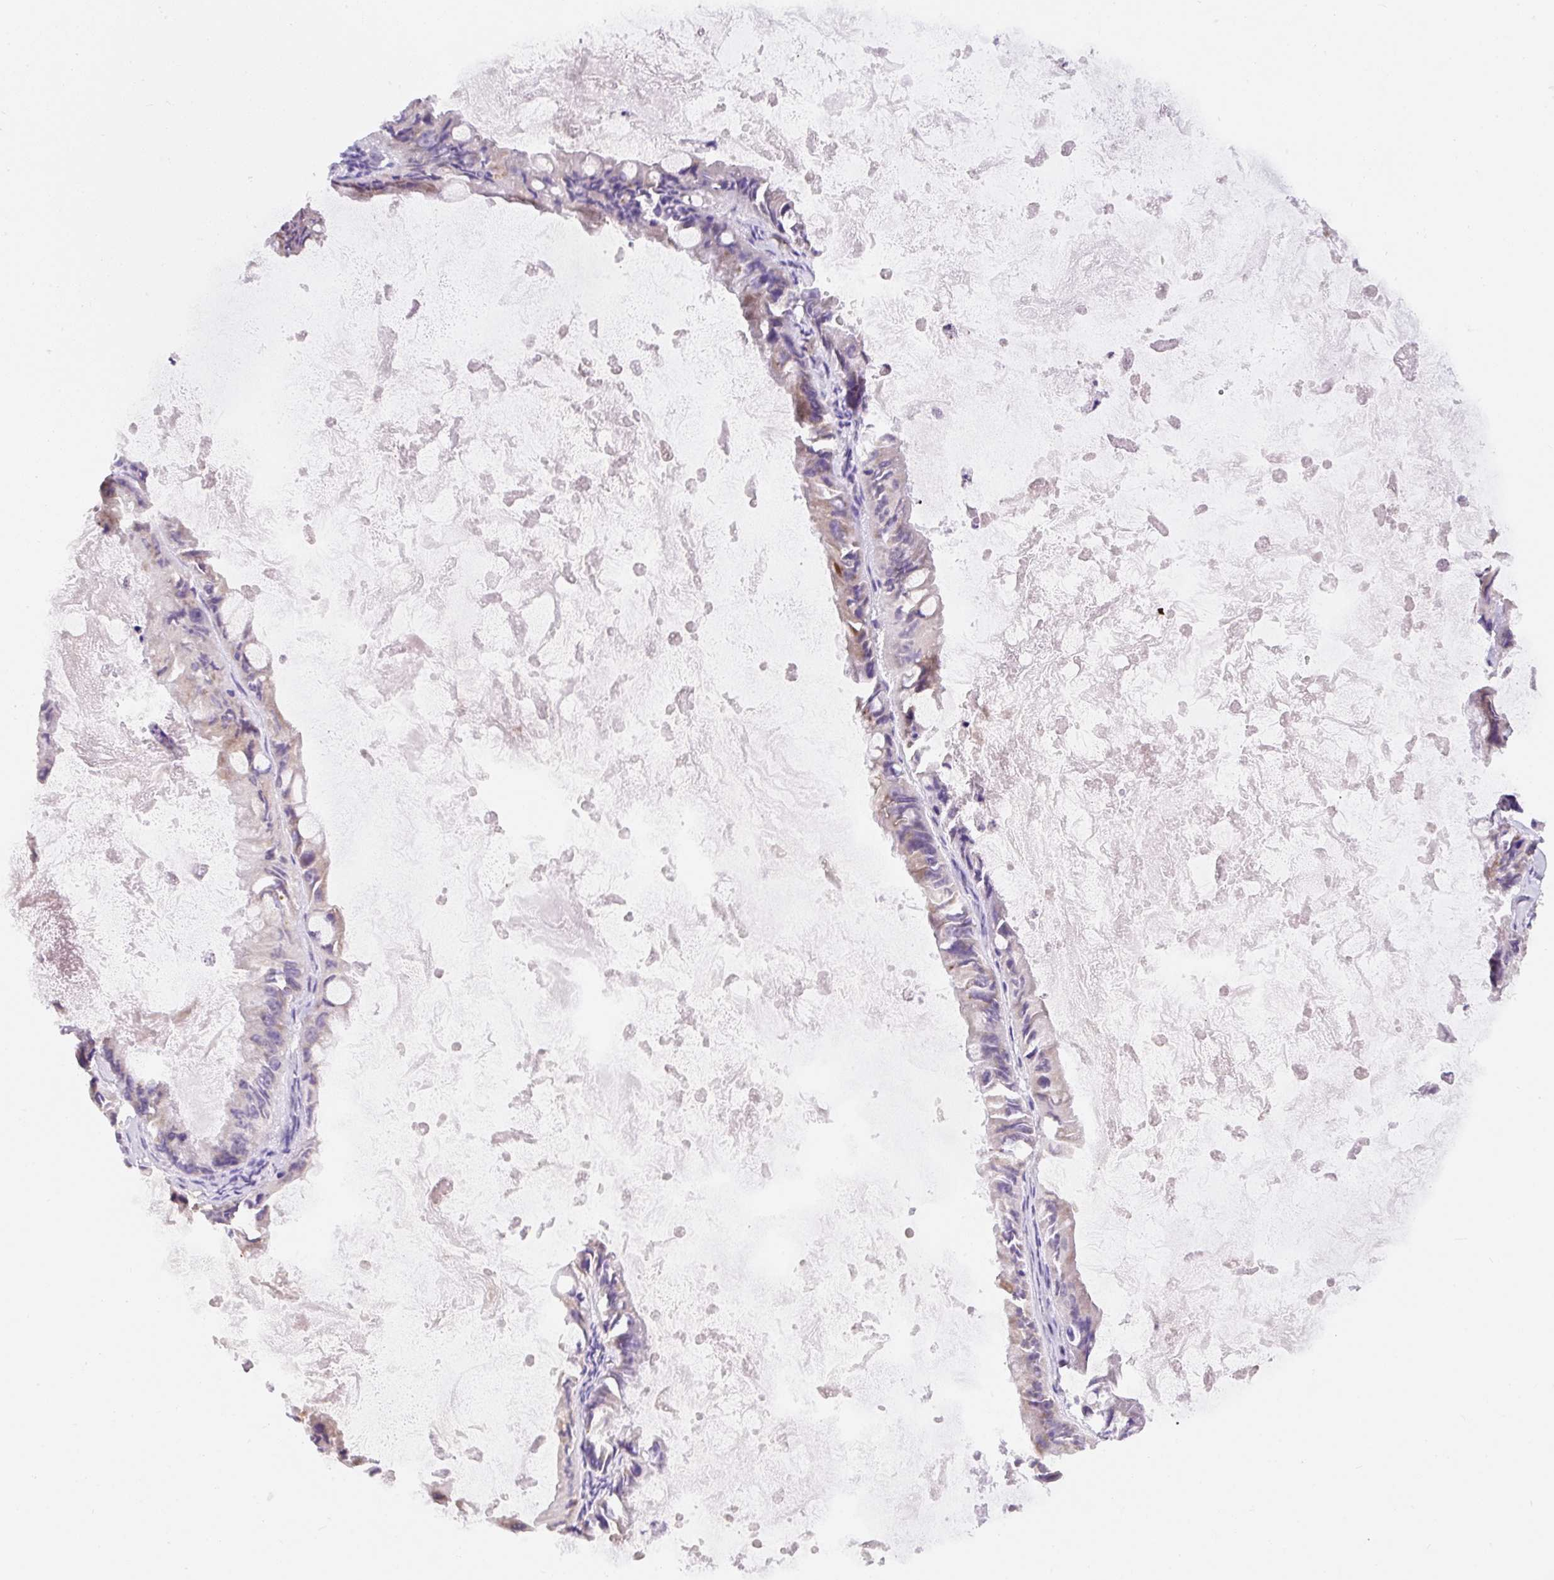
{"staining": {"intensity": "weak", "quantity": "<25%", "location": "cytoplasmic/membranous"}, "tissue": "ovarian cancer", "cell_type": "Tumor cells", "image_type": "cancer", "snomed": [{"axis": "morphology", "description": "Cystadenocarcinoma, mucinous, NOS"}, {"axis": "topography", "description": "Ovary"}], "caption": "This is a image of immunohistochemistry (IHC) staining of mucinous cystadenocarcinoma (ovarian), which shows no expression in tumor cells.", "gene": "DDOST", "patient": {"sex": "female", "age": 61}}